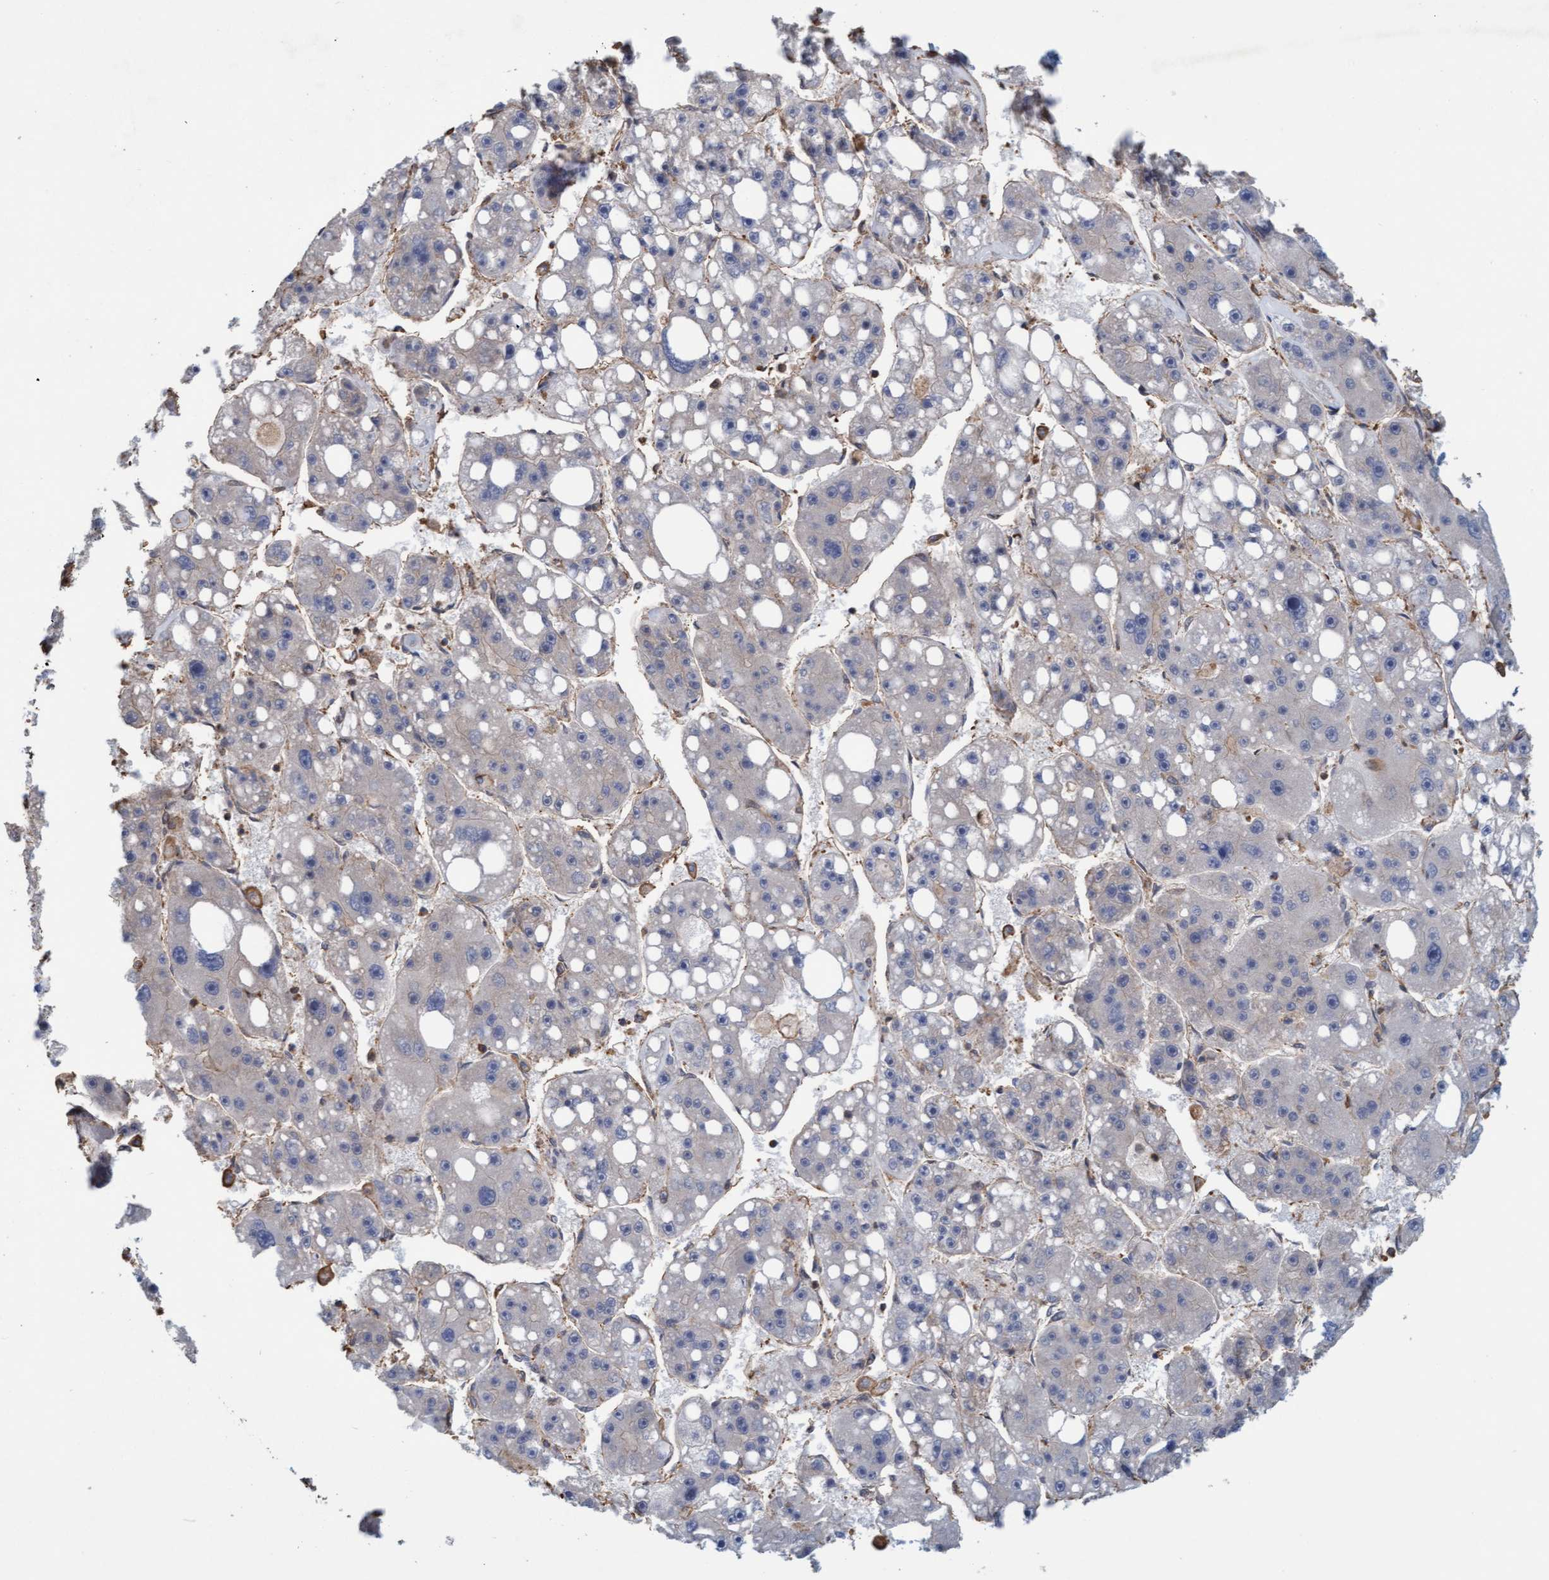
{"staining": {"intensity": "negative", "quantity": "none", "location": "none"}, "tissue": "liver cancer", "cell_type": "Tumor cells", "image_type": "cancer", "snomed": [{"axis": "morphology", "description": "Carcinoma, Hepatocellular, NOS"}, {"axis": "topography", "description": "Liver"}], "caption": "This is a histopathology image of immunohistochemistry (IHC) staining of liver cancer, which shows no positivity in tumor cells.", "gene": "FXR2", "patient": {"sex": "female", "age": 61}}